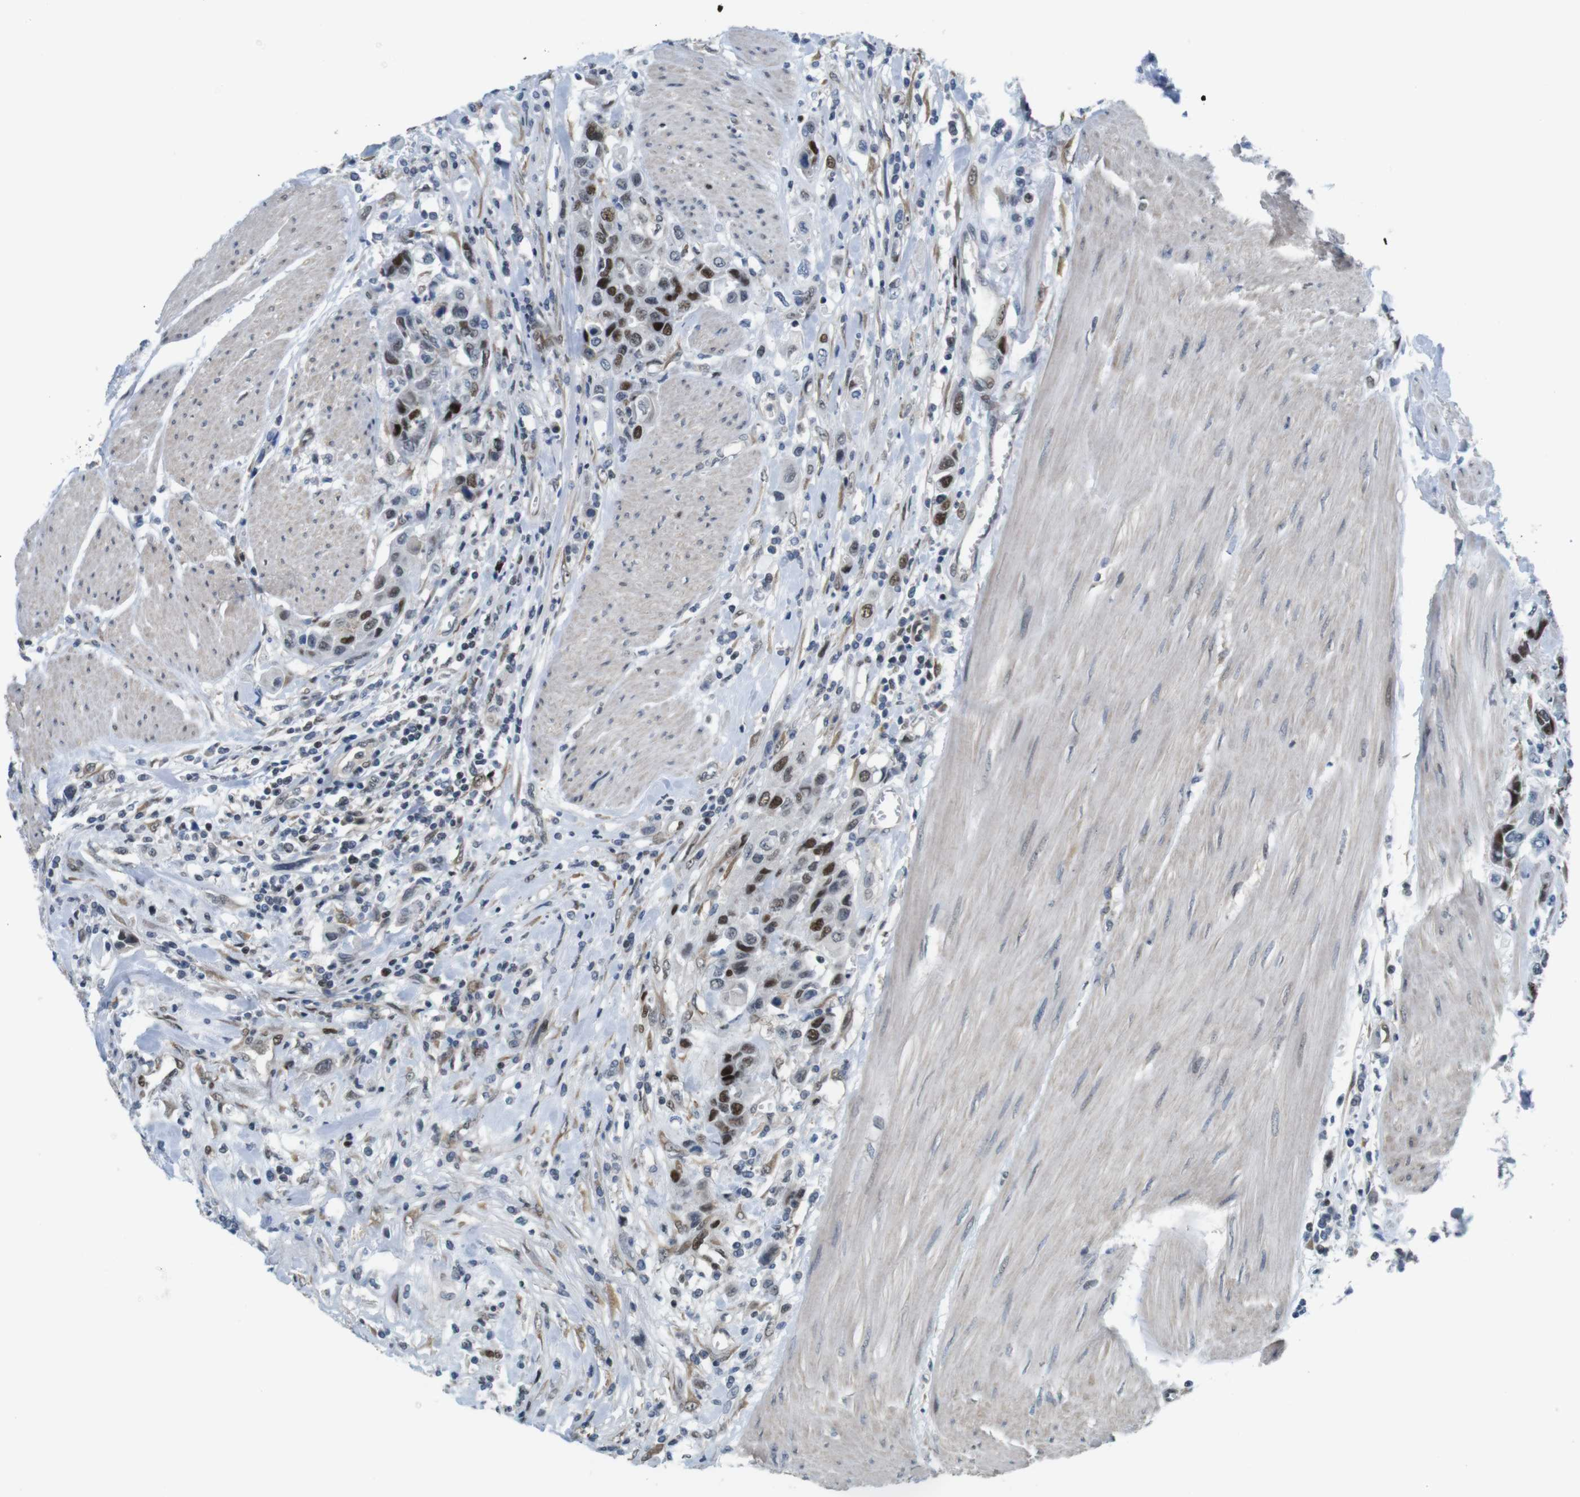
{"staining": {"intensity": "strong", "quantity": "25%-75%", "location": "nuclear"}, "tissue": "urothelial cancer", "cell_type": "Tumor cells", "image_type": "cancer", "snomed": [{"axis": "morphology", "description": "Urothelial carcinoma, High grade"}, {"axis": "topography", "description": "Urinary bladder"}], "caption": "IHC of urothelial cancer reveals high levels of strong nuclear expression in about 25%-75% of tumor cells.", "gene": "SMCO2", "patient": {"sex": "male", "age": 50}}